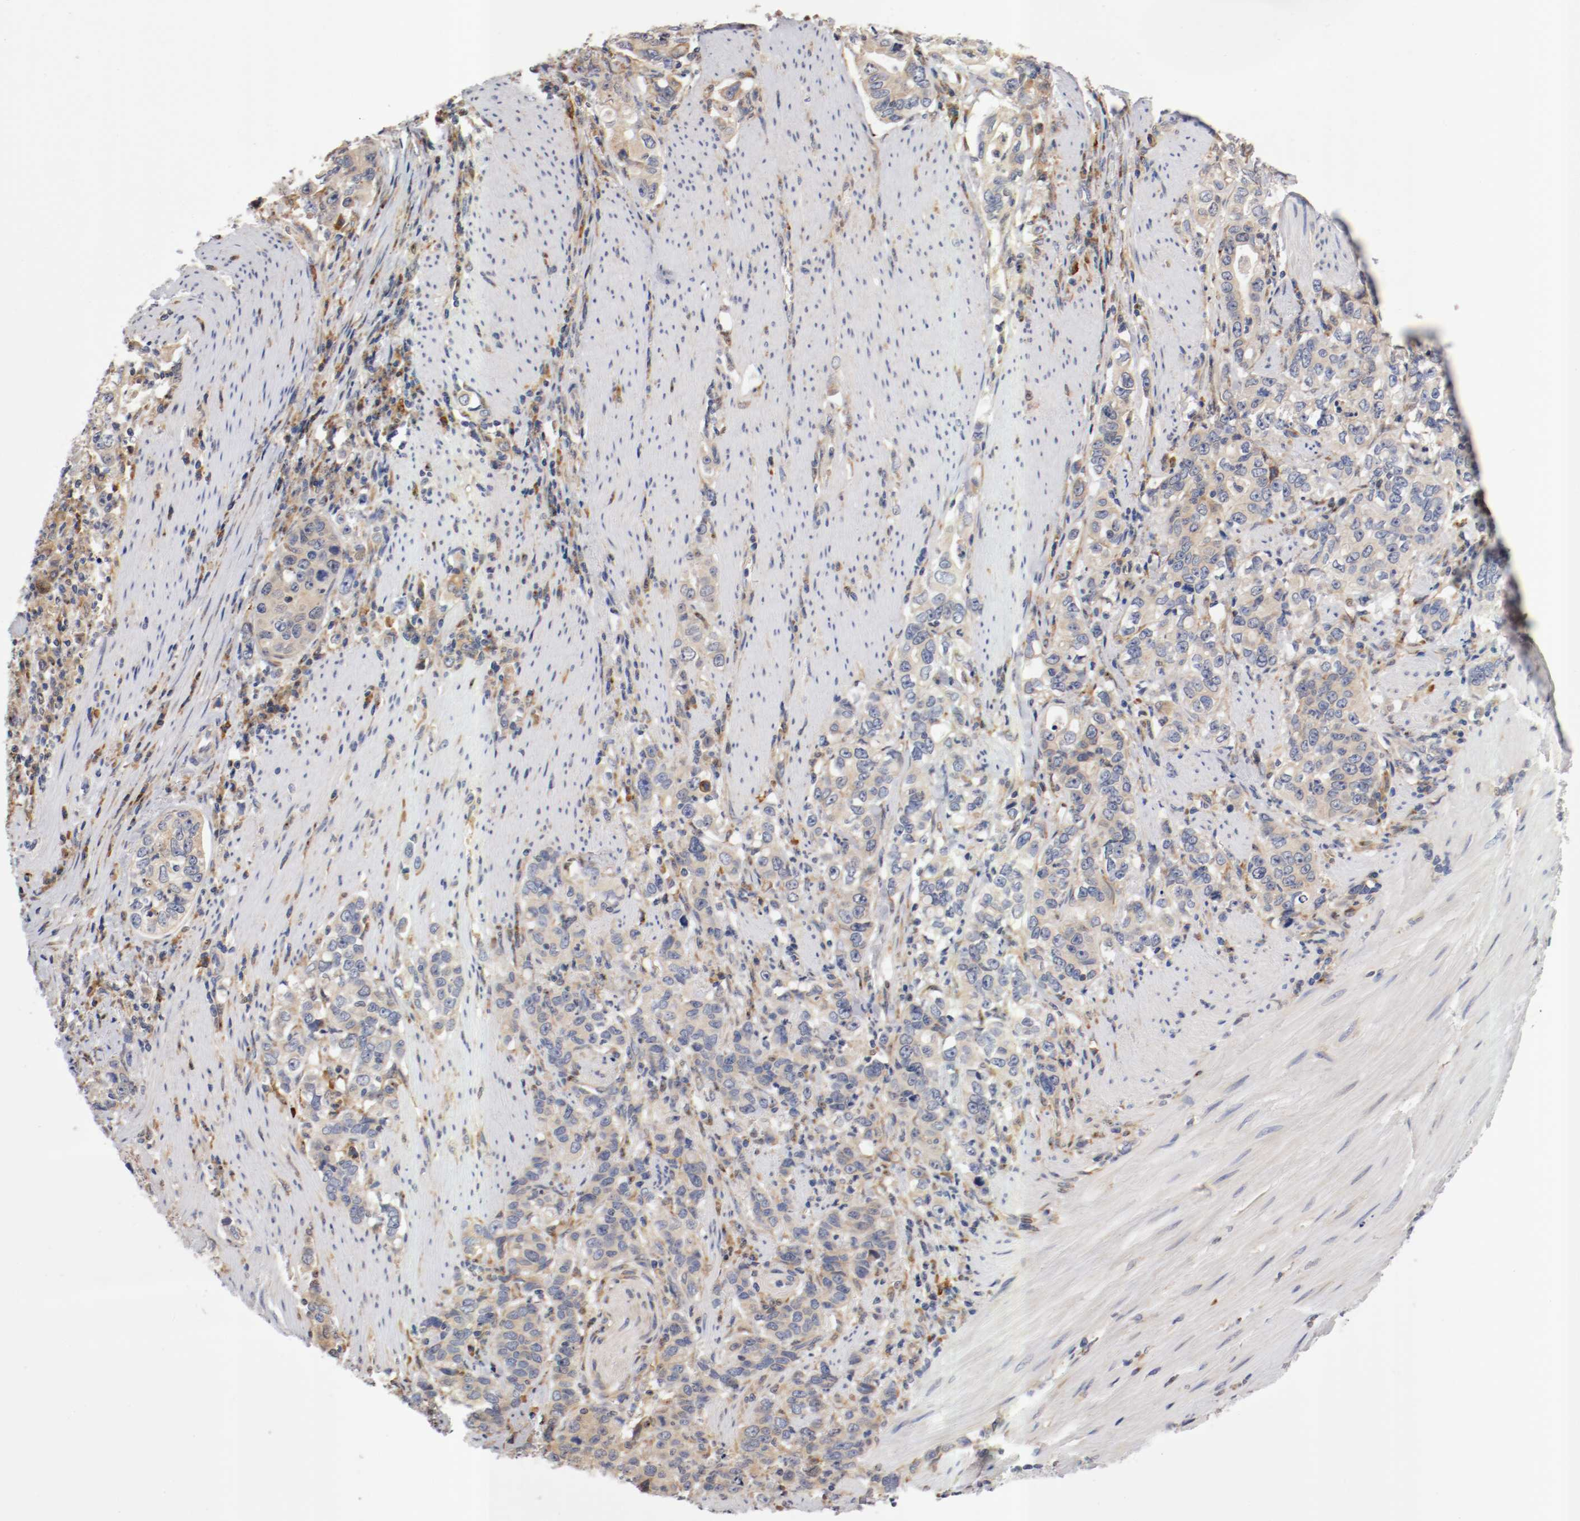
{"staining": {"intensity": "weak", "quantity": ">75%", "location": "cytoplasmic/membranous"}, "tissue": "stomach cancer", "cell_type": "Tumor cells", "image_type": "cancer", "snomed": [{"axis": "morphology", "description": "Adenocarcinoma, NOS"}, {"axis": "topography", "description": "Stomach, lower"}], "caption": "Immunohistochemistry micrograph of human adenocarcinoma (stomach) stained for a protein (brown), which demonstrates low levels of weak cytoplasmic/membranous staining in approximately >75% of tumor cells.", "gene": "TNFSF13", "patient": {"sex": "female", "age": 72}}